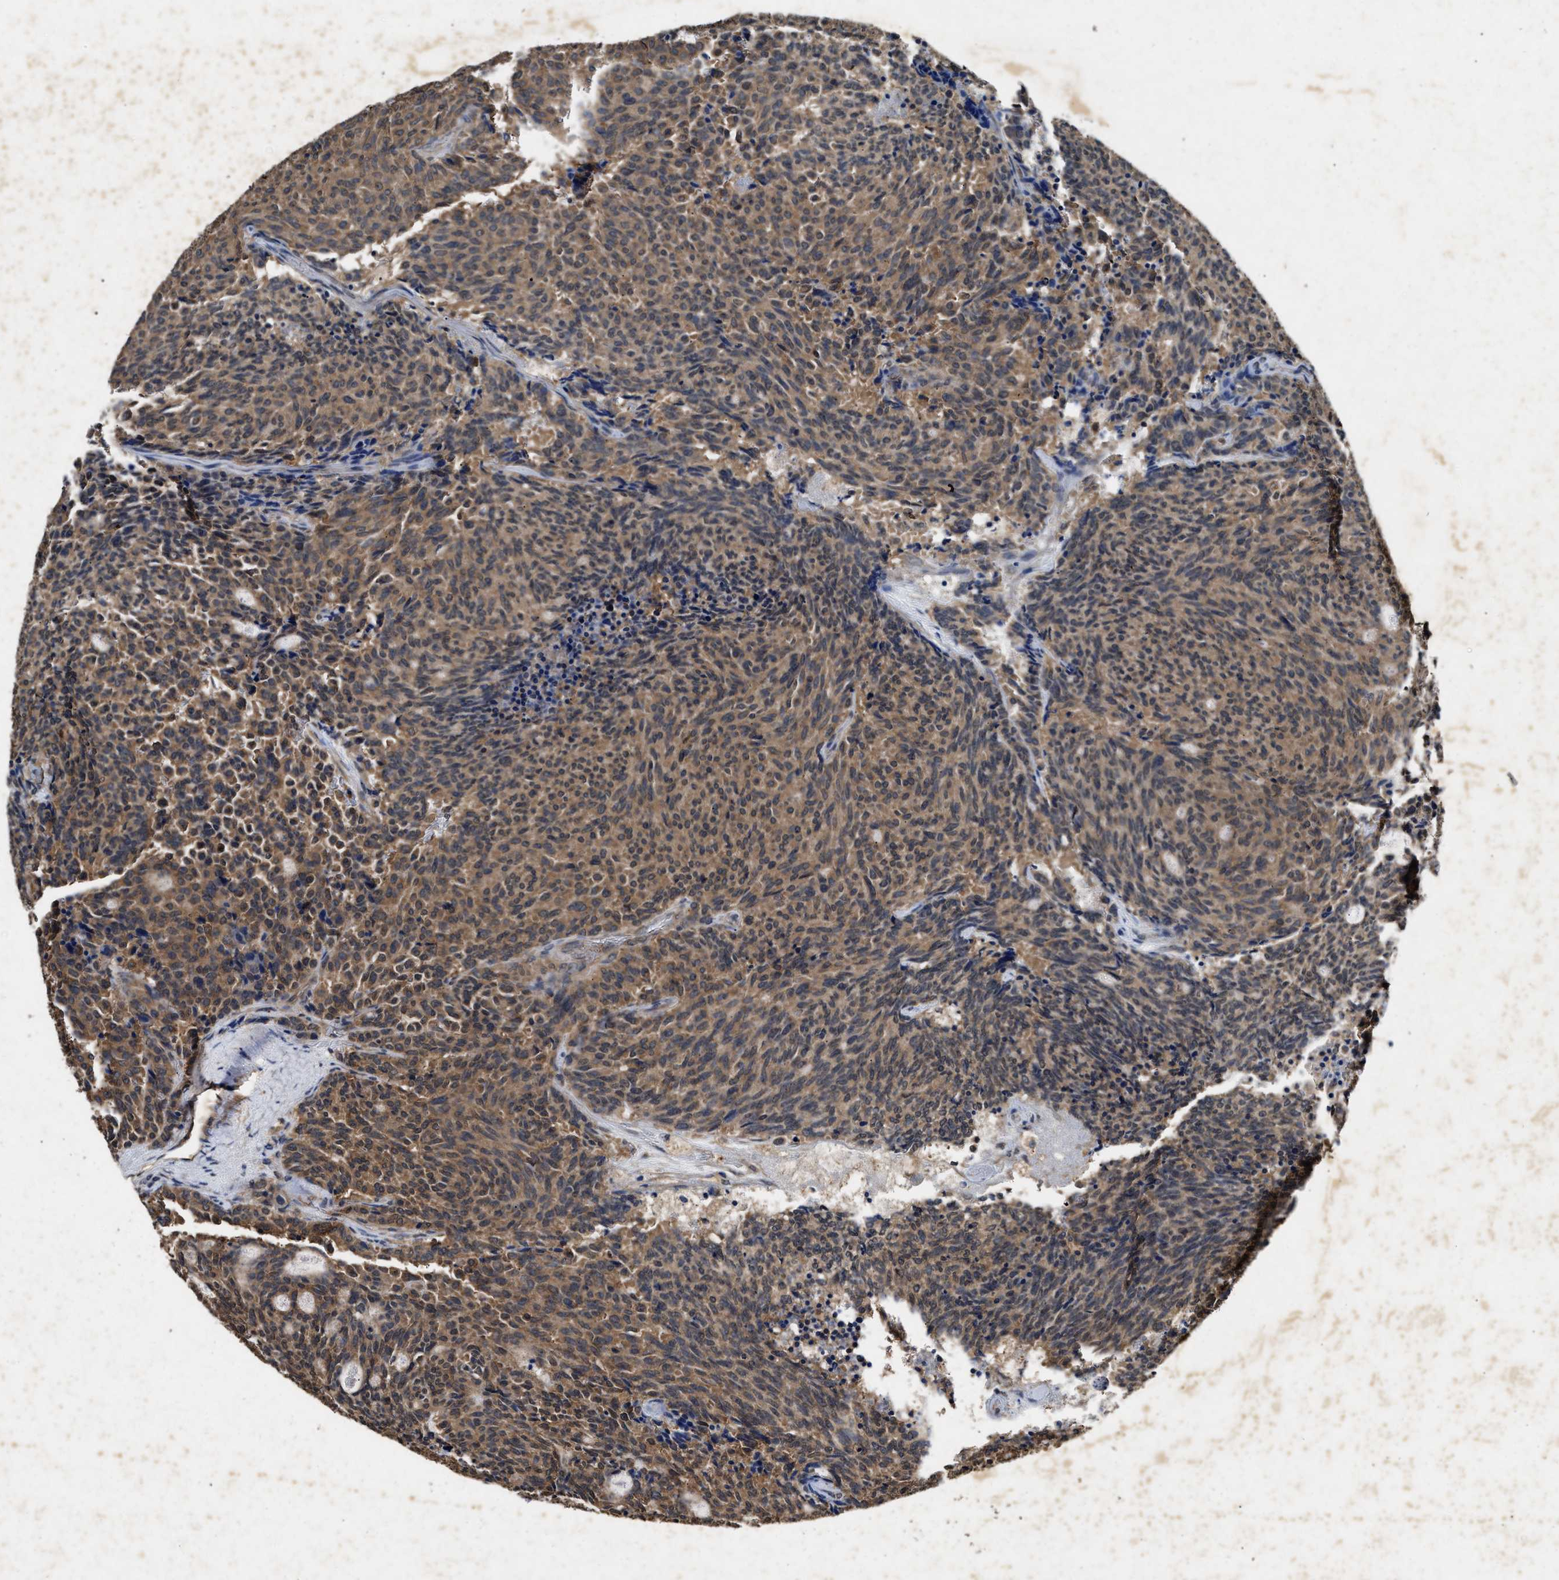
{"staining": {"intensity": "moderate", "quantity": ">75%", "location": "cytoplasmic/membranous"}, "tissue": "carcinoid", "cell_type": "Tumor cells", "image_type": "cancer", "snomed": [{"axis": "morphology", "description": "Carcinoid, malignant, NOS"}, {"axis": "topography", "description": "Pancreas"}], "caption": "Immunohistochemistry (IHC) of human malignant carcinoid displays medium levels of moderate cytoplasmic/membranous staining in about >75% of tumor cells. (IHC, brightfield microscopy, high magnification).", "gene": "PDAP1", "patient": {"sex": "female", "age": 54}}